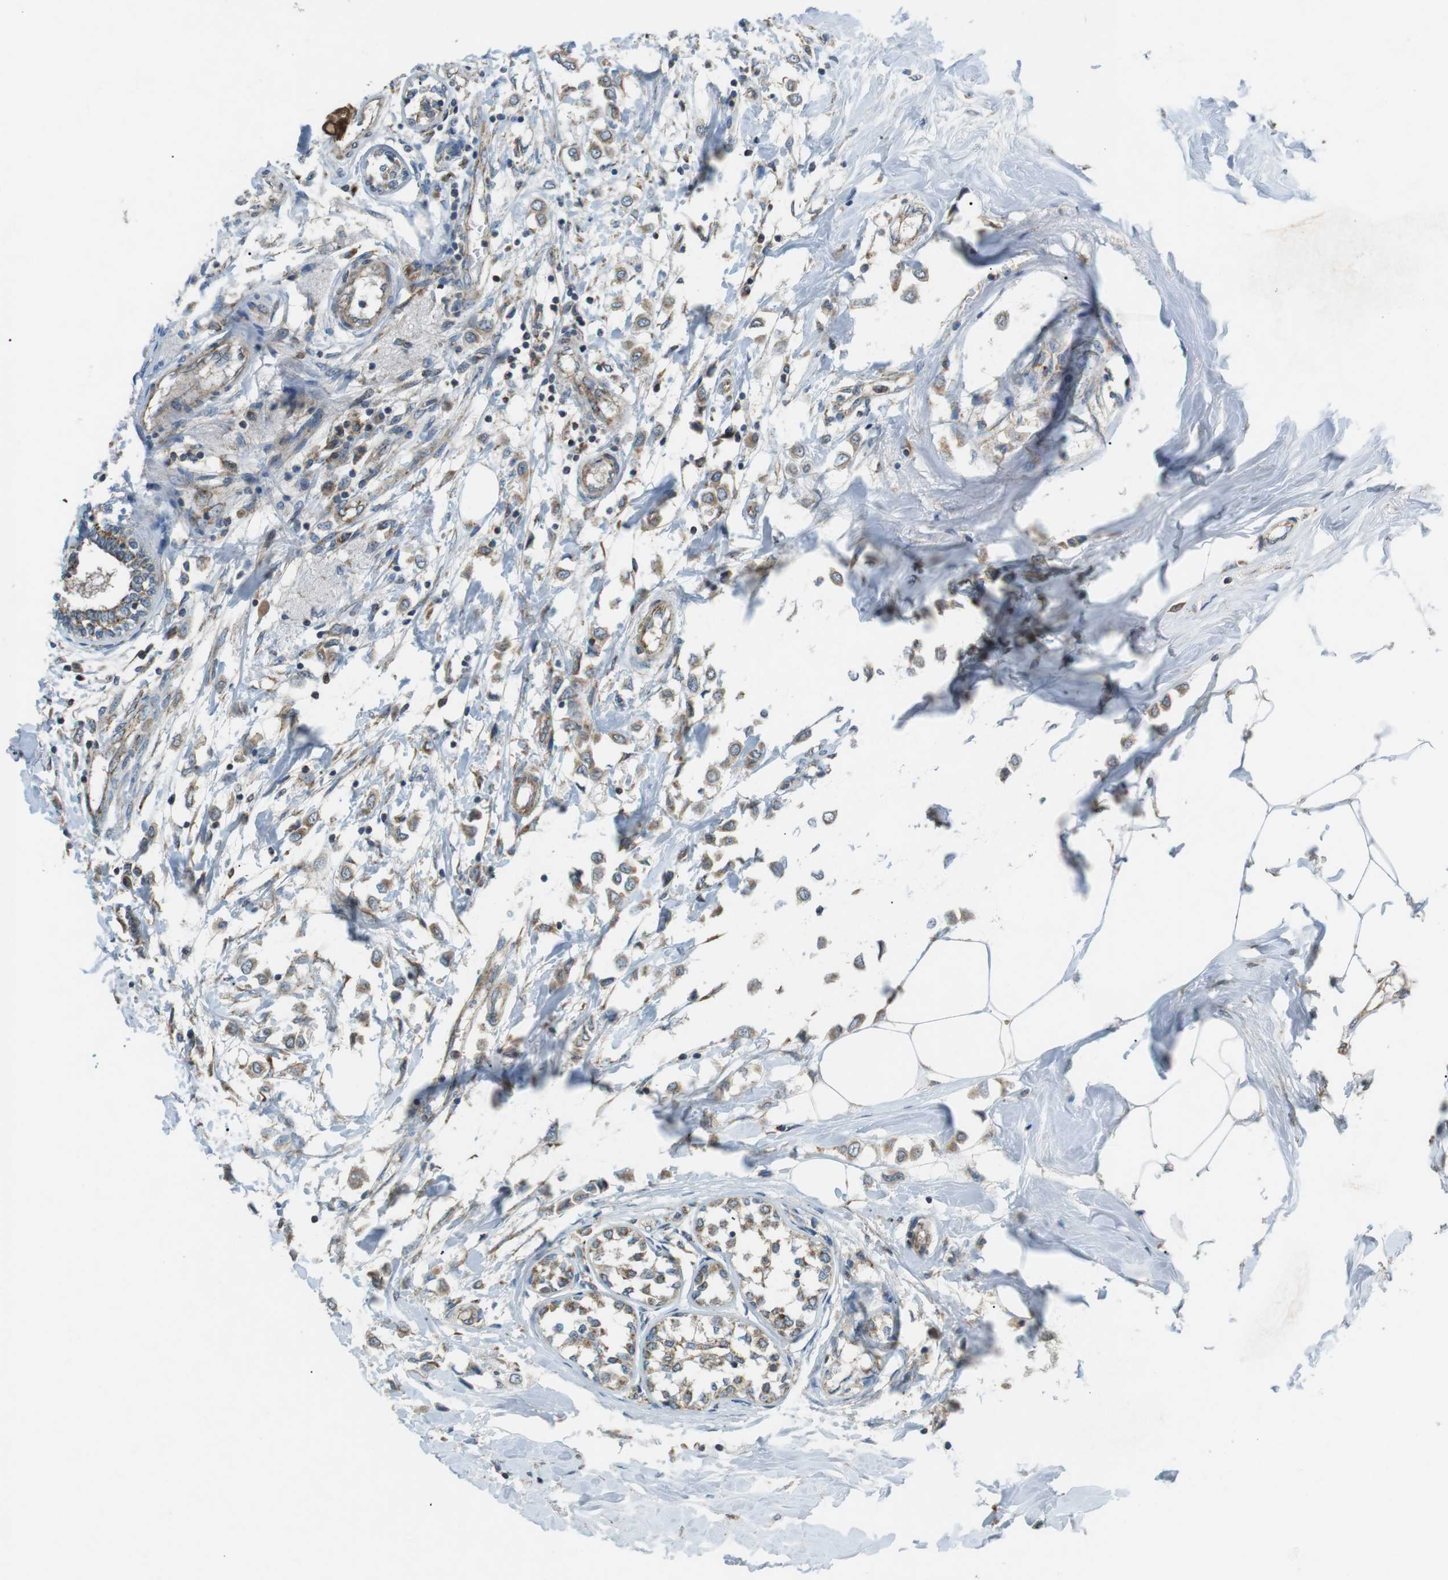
{"staining": {"intensity": "moderate", "quantity": ">75%", "location": "cytoplasmic/membranous"}, "tissue": "breast cancer", "cell_type": "Tumor cells", "image_type": "cancer", "snomed": [{"axis": "morphology", "description": "Lobular carcinoma"}, {"axis": "topography", "description": "Breast"}], "caption": "DAB (3,3'-diaminobenzidine) immunohistochemical staining of breast lobular carcinoma displays moderate cytoplasmic/membranous protein expression in about >75% of tumor cells.", "gene": "BACE1", "patient": {"sex": "female", "age": 51}}